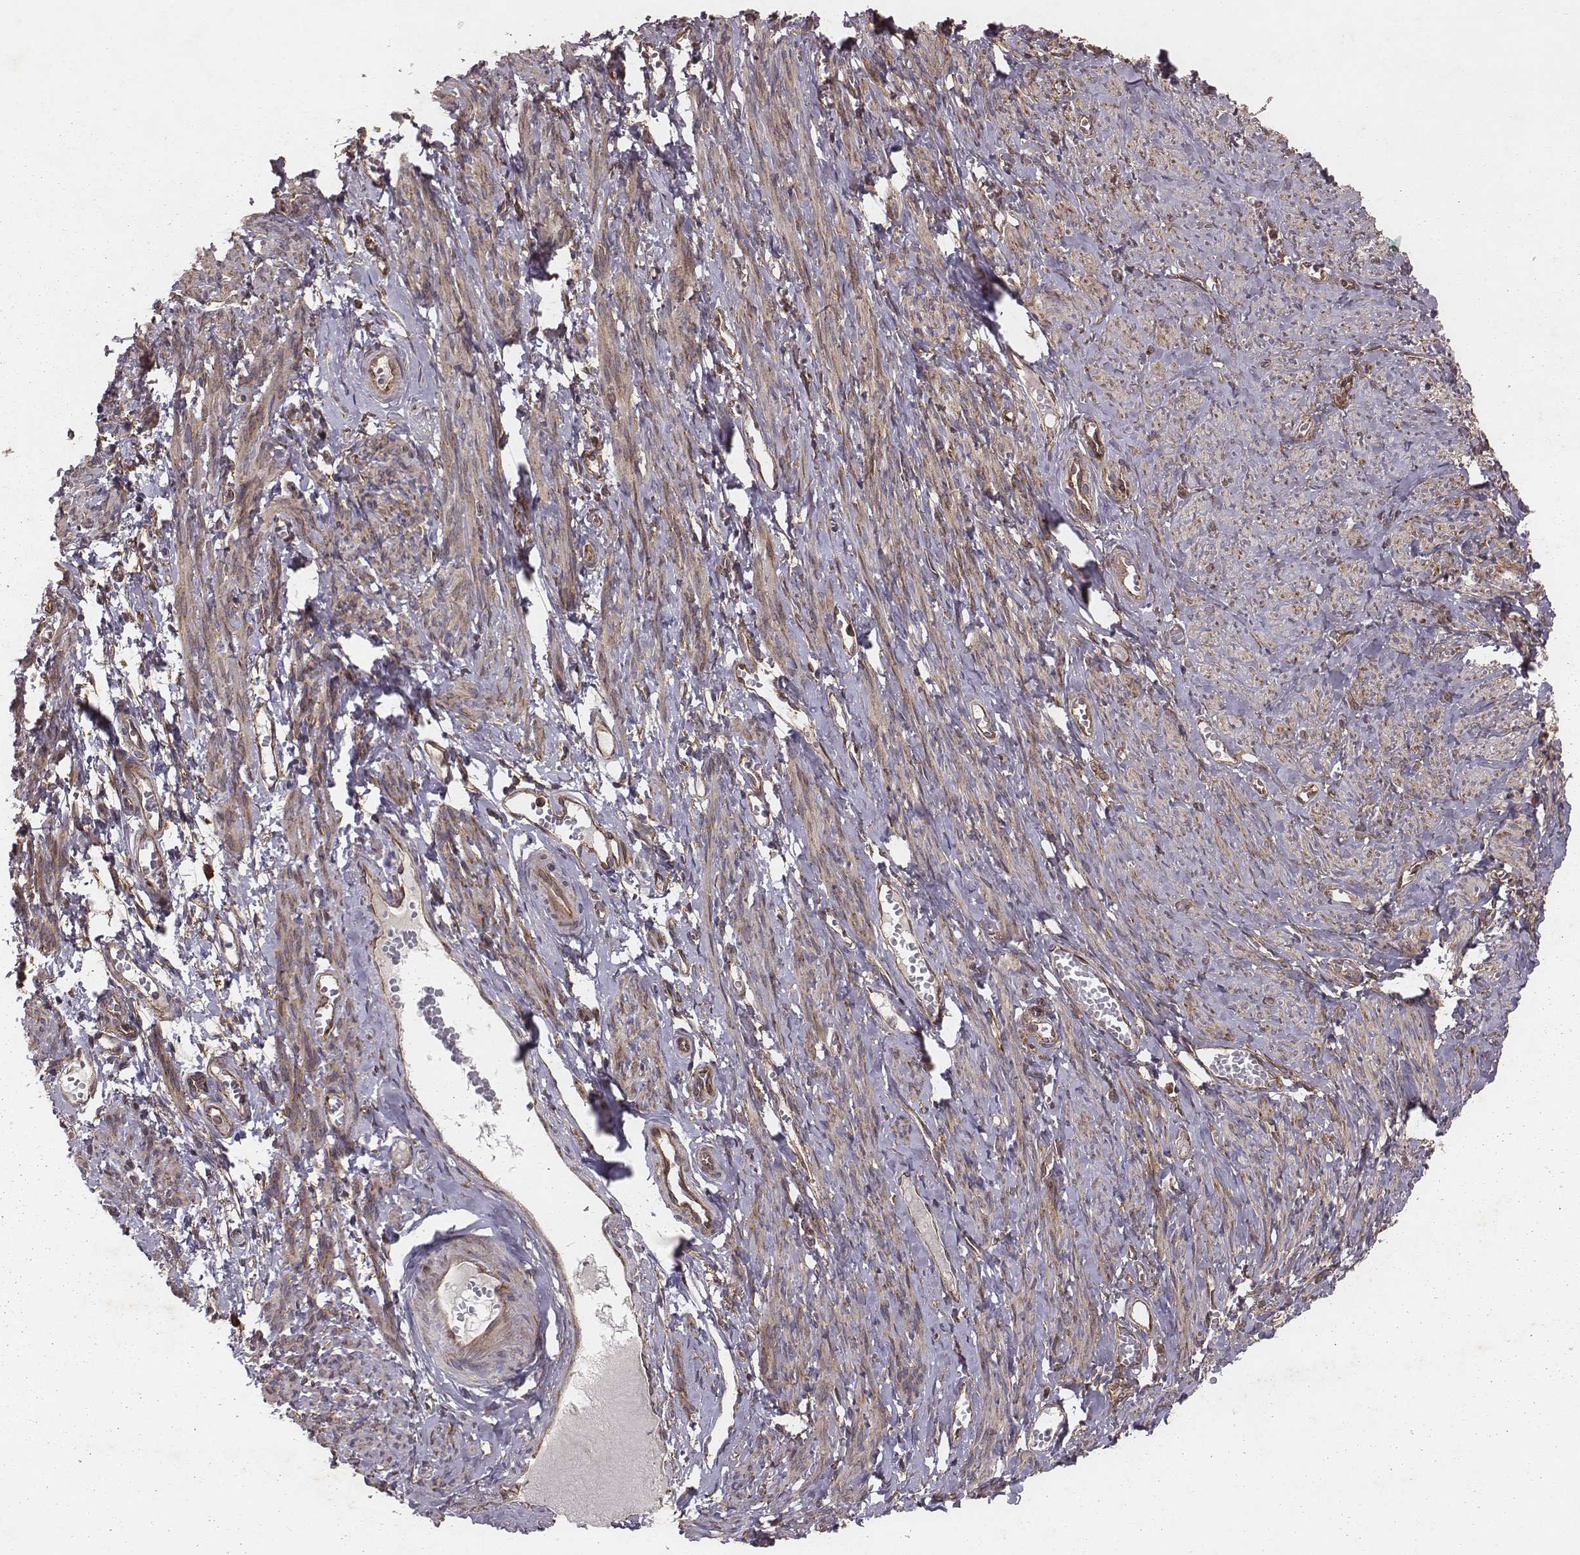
{"staining": {"intensity": "strong", "quantity": ">75%", "location": "cytoplasmic/membranous"}, "tissue": "smooth muscle", "cell_type": "Smooth muscle cells", "image_type": "normal", "snomed": [{"axis": "morphology", "description": "Normal tissue, NOS"}, {"axis": "topography", "description": "Smooth muscle"}], "caption": "This photomicrograph exhibits unremarkable smooth muscle stained with immunohistochemistry to label a protein in brown. The cytoplasmic/membranous of smooth muscle cells show strong positivity for the protein. Nuclei are counter-stained blue.", "gene": "TXLNA", "patient": {"sex": "female", "age": 65}}